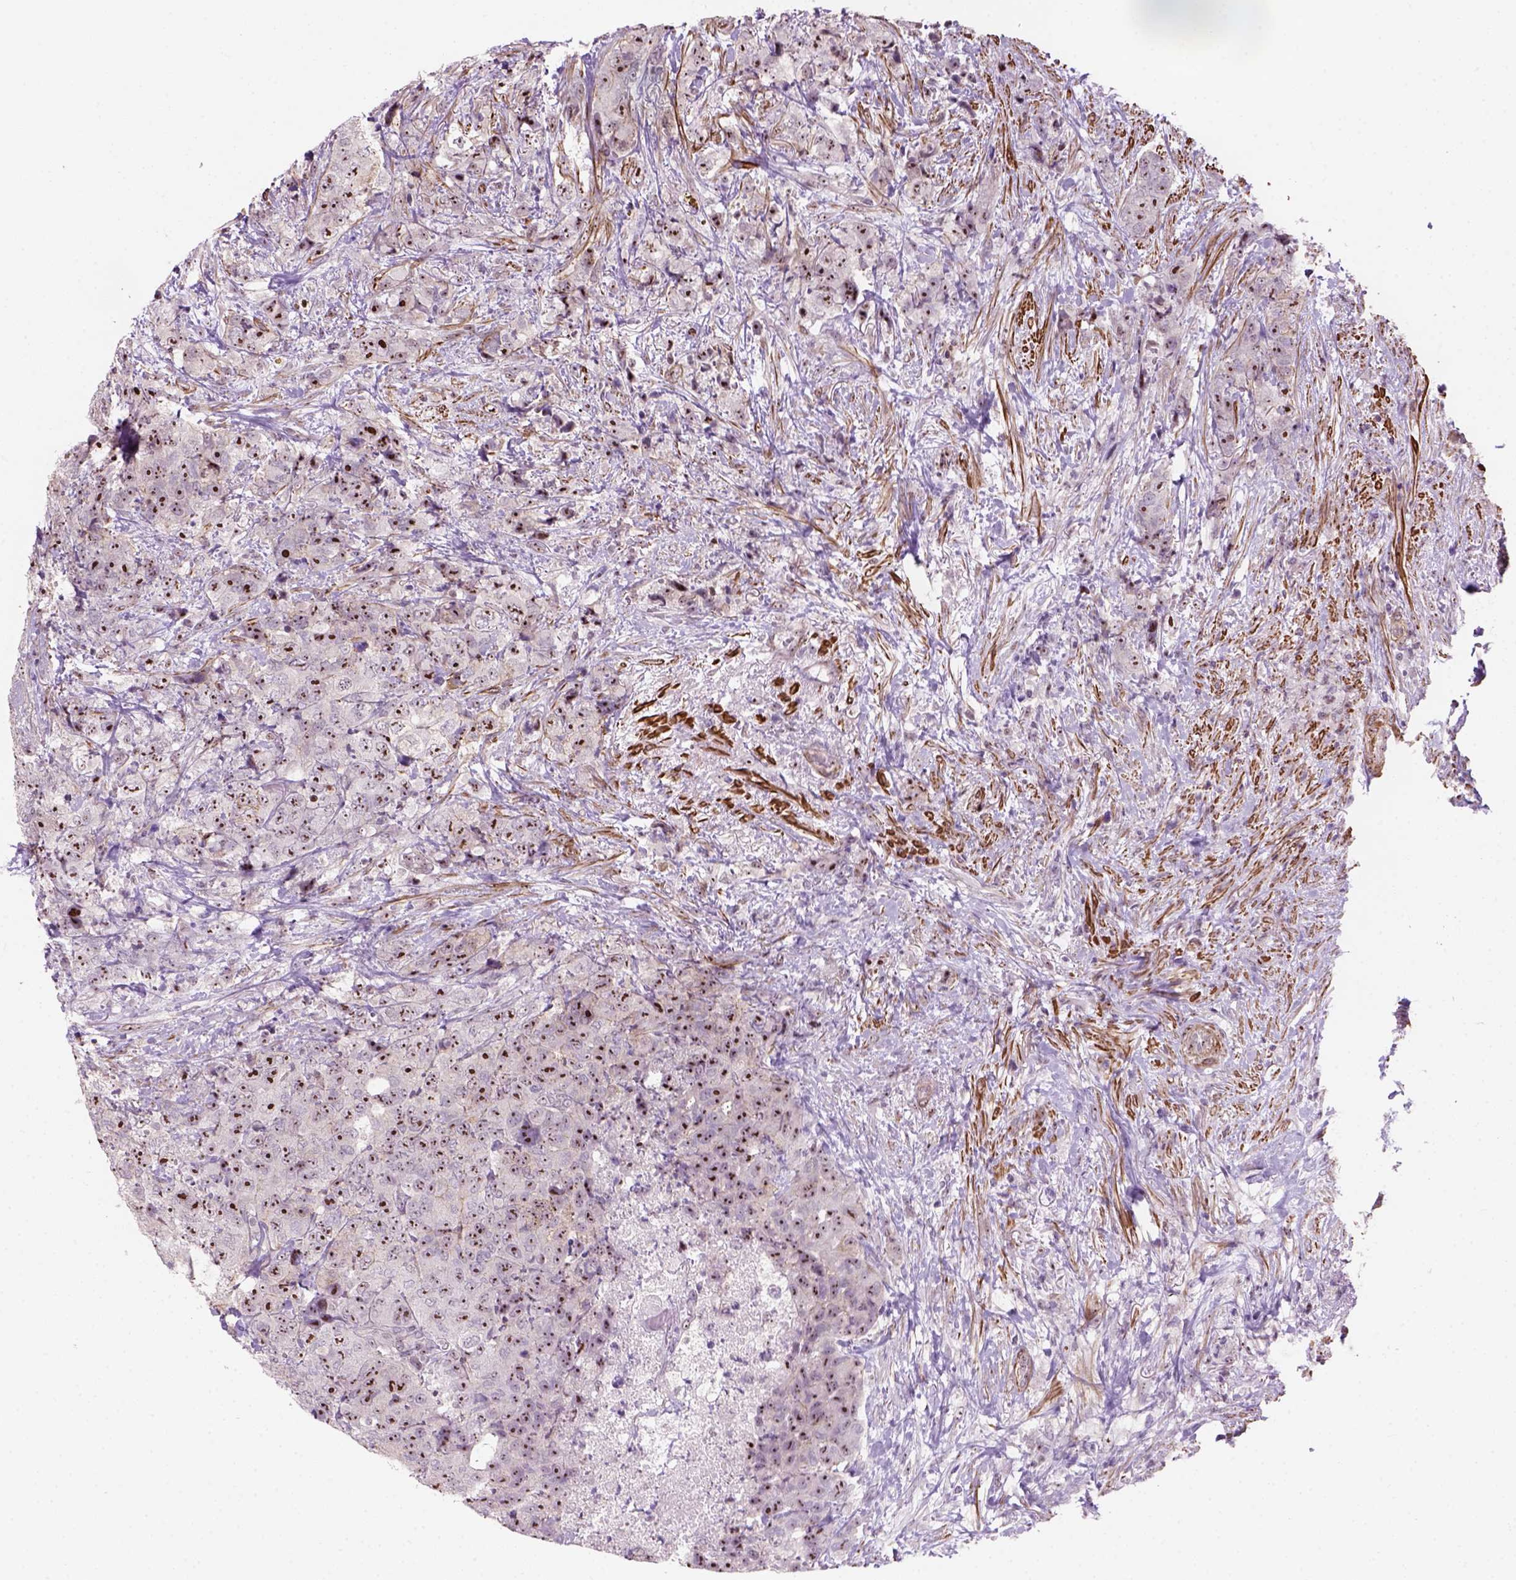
{"staining": {"intensity": "strong", "quantity": ">75%", "location": "nuclear"}, "tissue": "urothelial cancer", "cell_type": "Tumor cells", "image_type": "cancer", "snomed": [{"axis": "morphology", "description": "Urothelial carcinoma, High grade"}, {"axis": "topography", "description": "Urinary bladder"}], "caption": "Brown immunohistochemical staining in human urothelial cancer demonstrates strong nuclear positivity in approximately >75% of tumor cells.", "gene": "RRS1", "patient": {"sex": "female", "age": 78}}